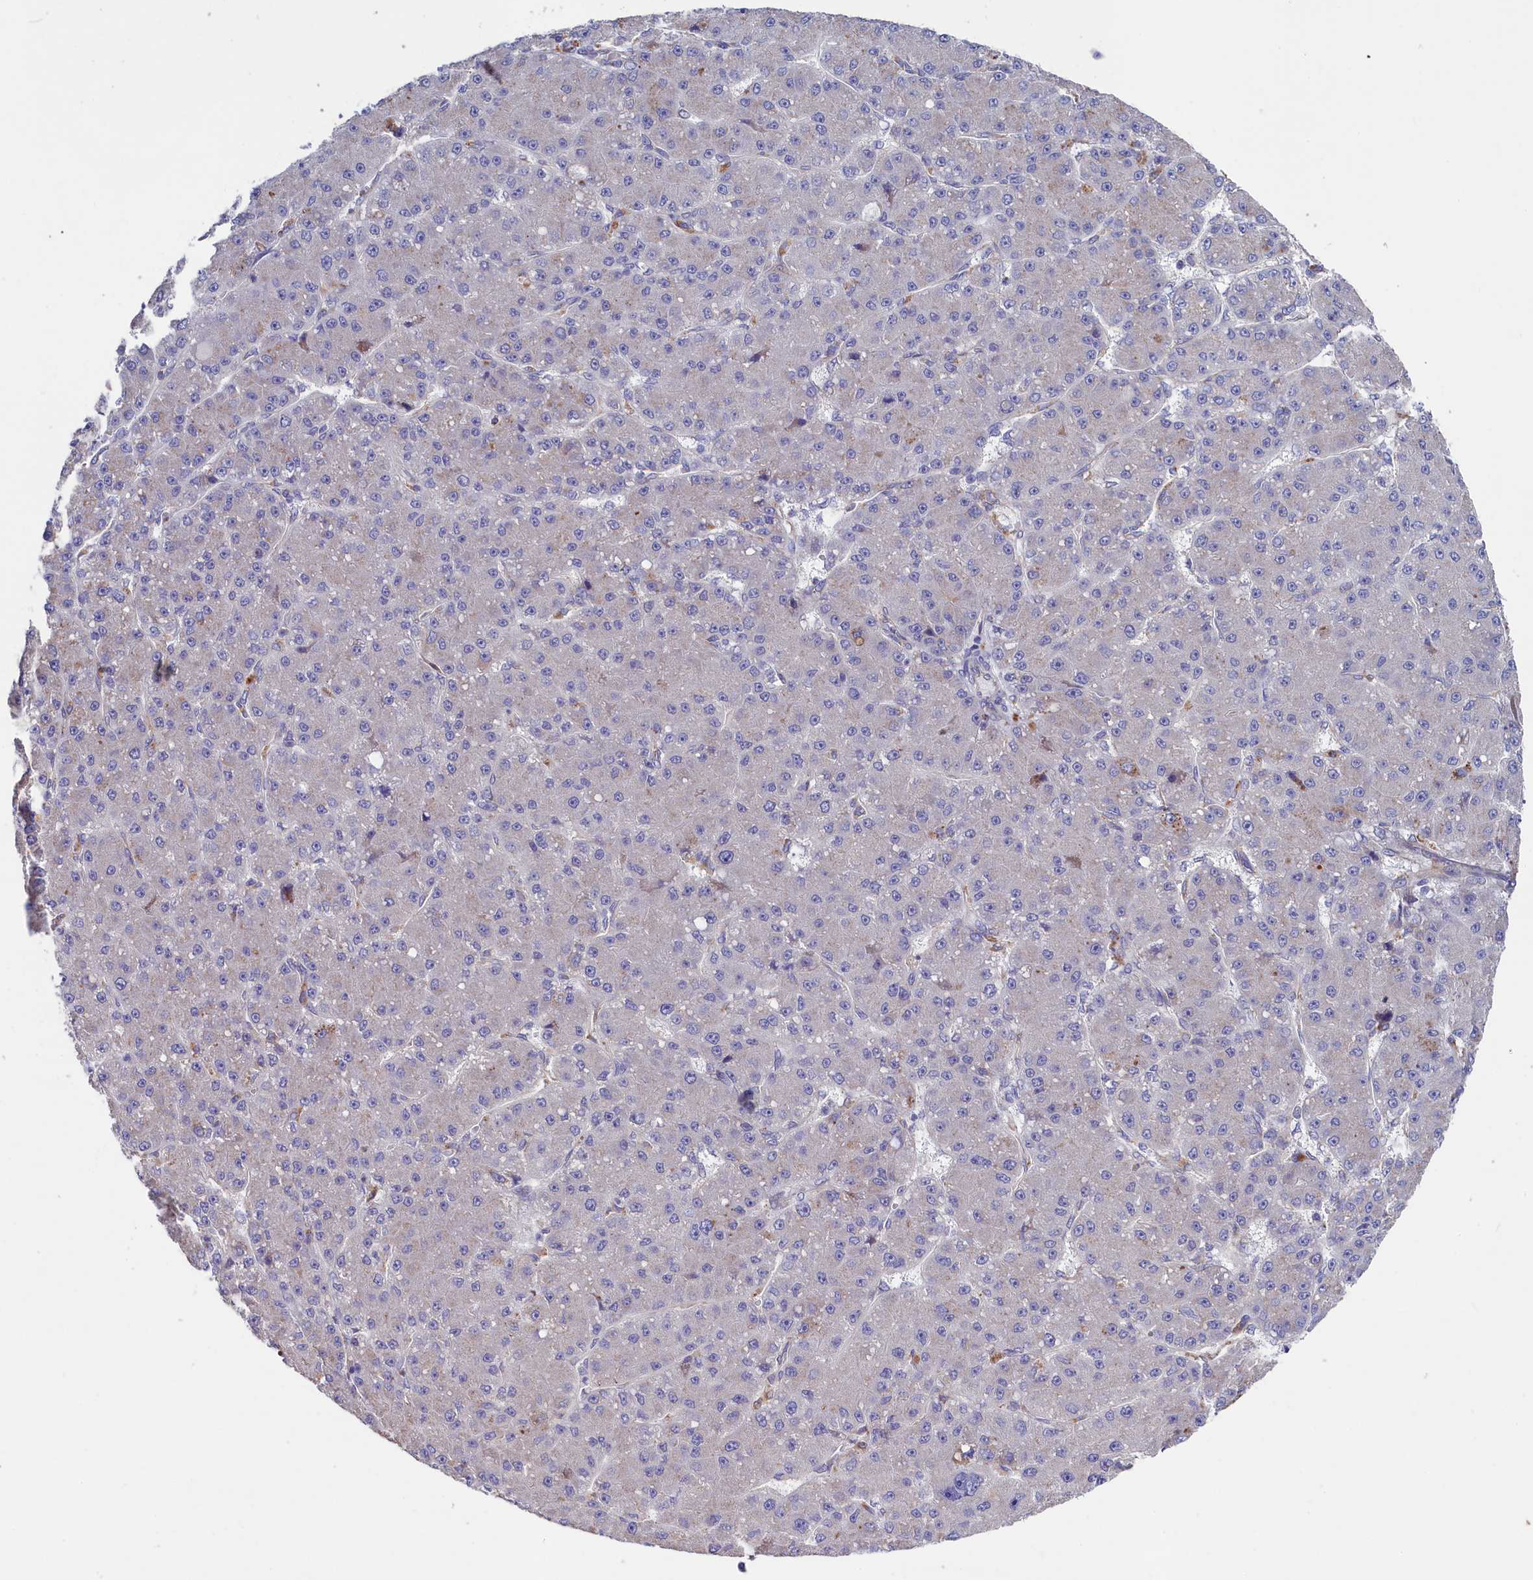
{"staining": {"intensity": "negative", "quantity": "none", "location": "none"}, "tissue": "liver cancer", "cell_type": "Tumor cells", "image_type": "cancer", "snomed": [{"axis": "morphology", "description": "Carcinoma, Hepatocellular, NOS"}, {"axis": "topography", "description": "Liver"}], "caption": "Immunohistochemical staining of hepatocellular carcinoma (liver) reveals no significant staining in tumor cells.", "gene": "GPR108", "patient": {"sex": "male", "age": 67}}